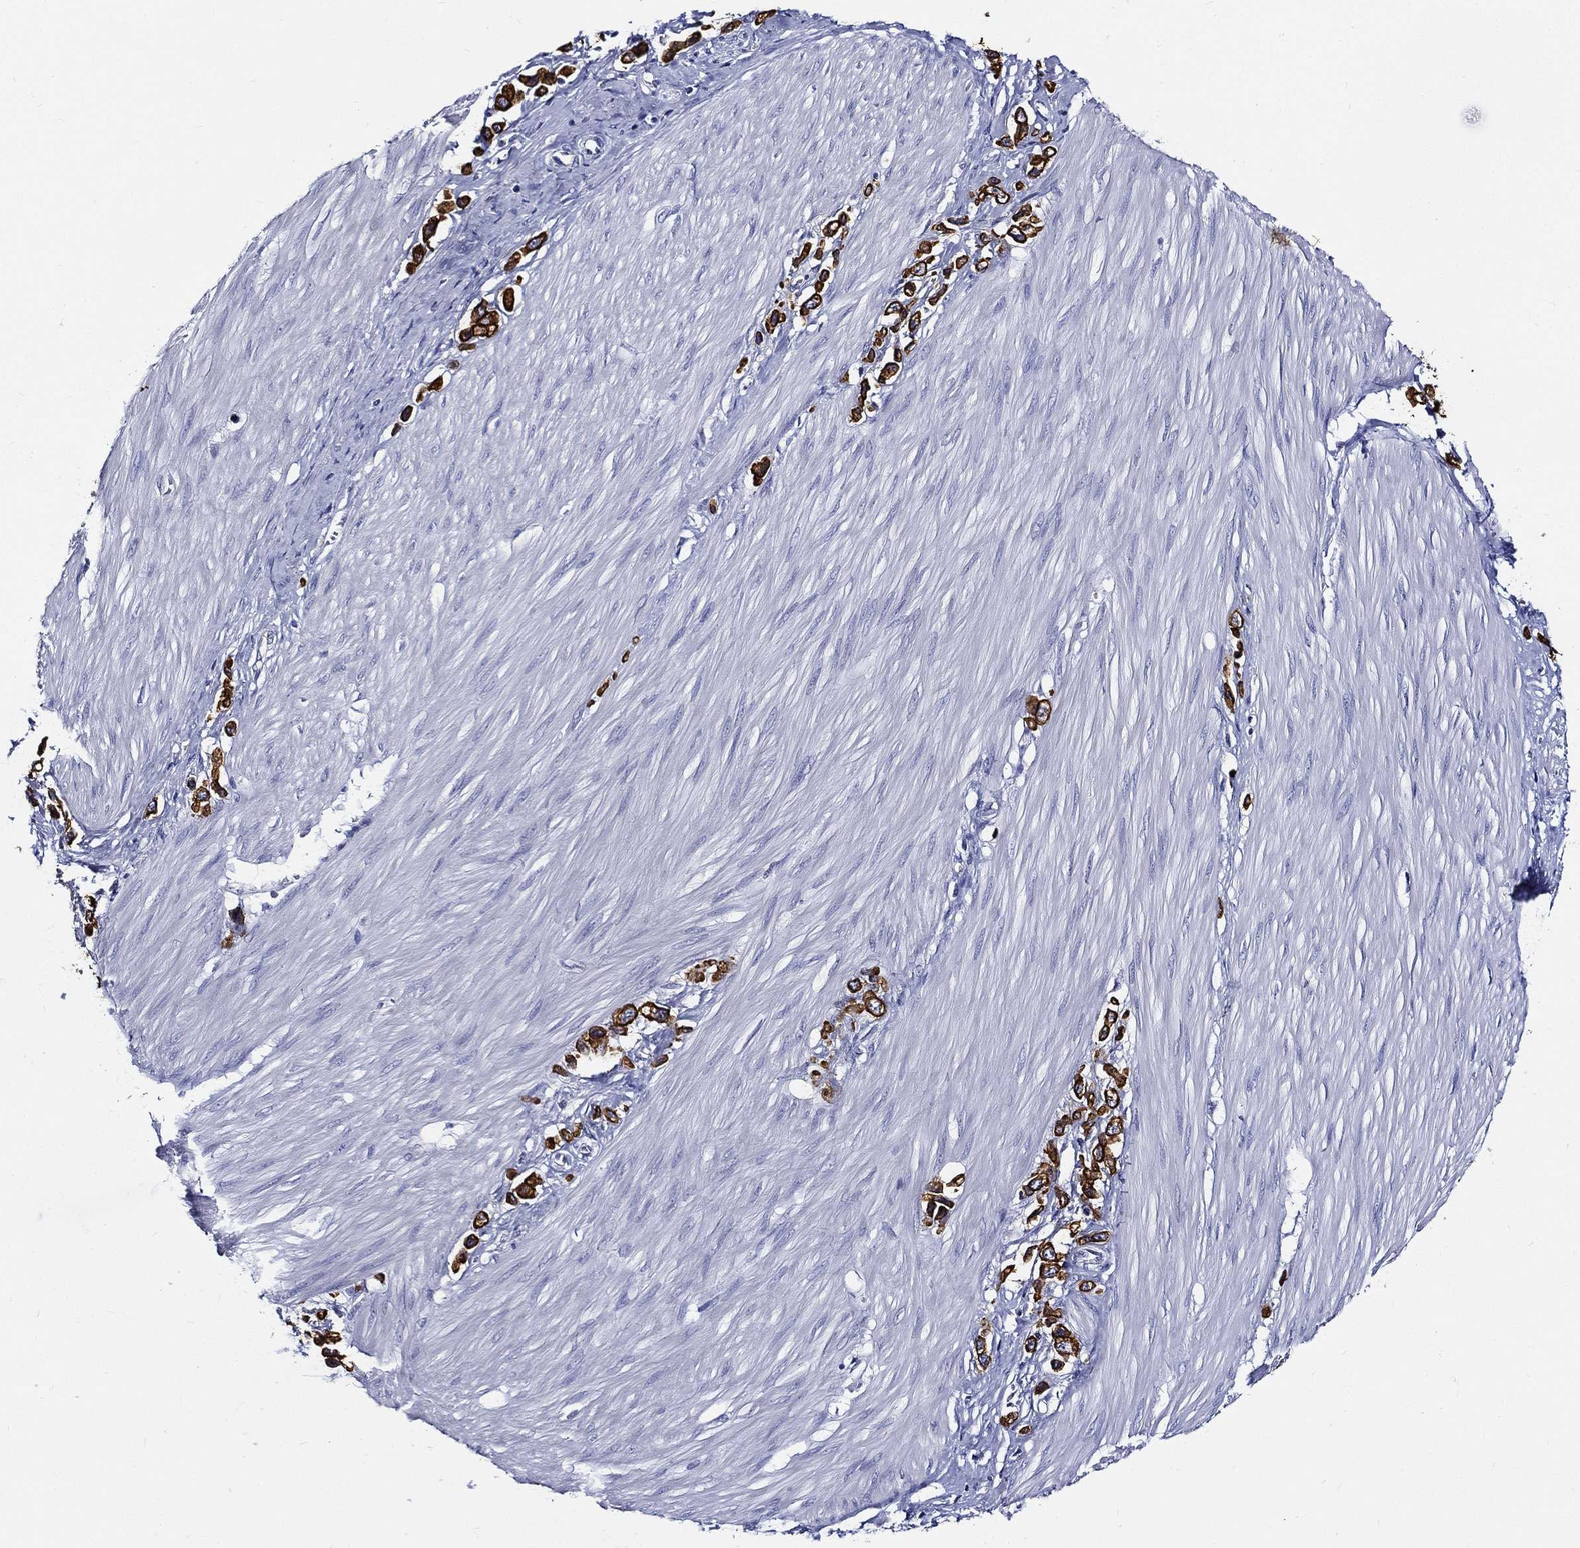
{"staining": {"intensity": "strong", "quantity": ">75%", "location": "cytoplasmic/membranous"}, "tissue": "stomach cancer", "cell_type": "Tumor cells", "image_type": "cancer", "snomed": [{"axis": "morphology", "description": "Normal tissue, NOS"}, {"axis": "morphology", "description": "Adenocarcinoma, NOS"}, {"axis": "morphology", "description": "Adenocarcinoma, High grade"}, {"axis": "topography", "description": "Stomach, upper"}, {"axis": "topography", "description": "Stomach"}], "caption": "The image demonstrates staining of stomach high-grade adenocarcinoma, revealing strong cytoplasmic/membranous protein staining (brown color) within tumor cells.", "gene": "NEDD9", "patient": {"sex": "female", "age": 65}}